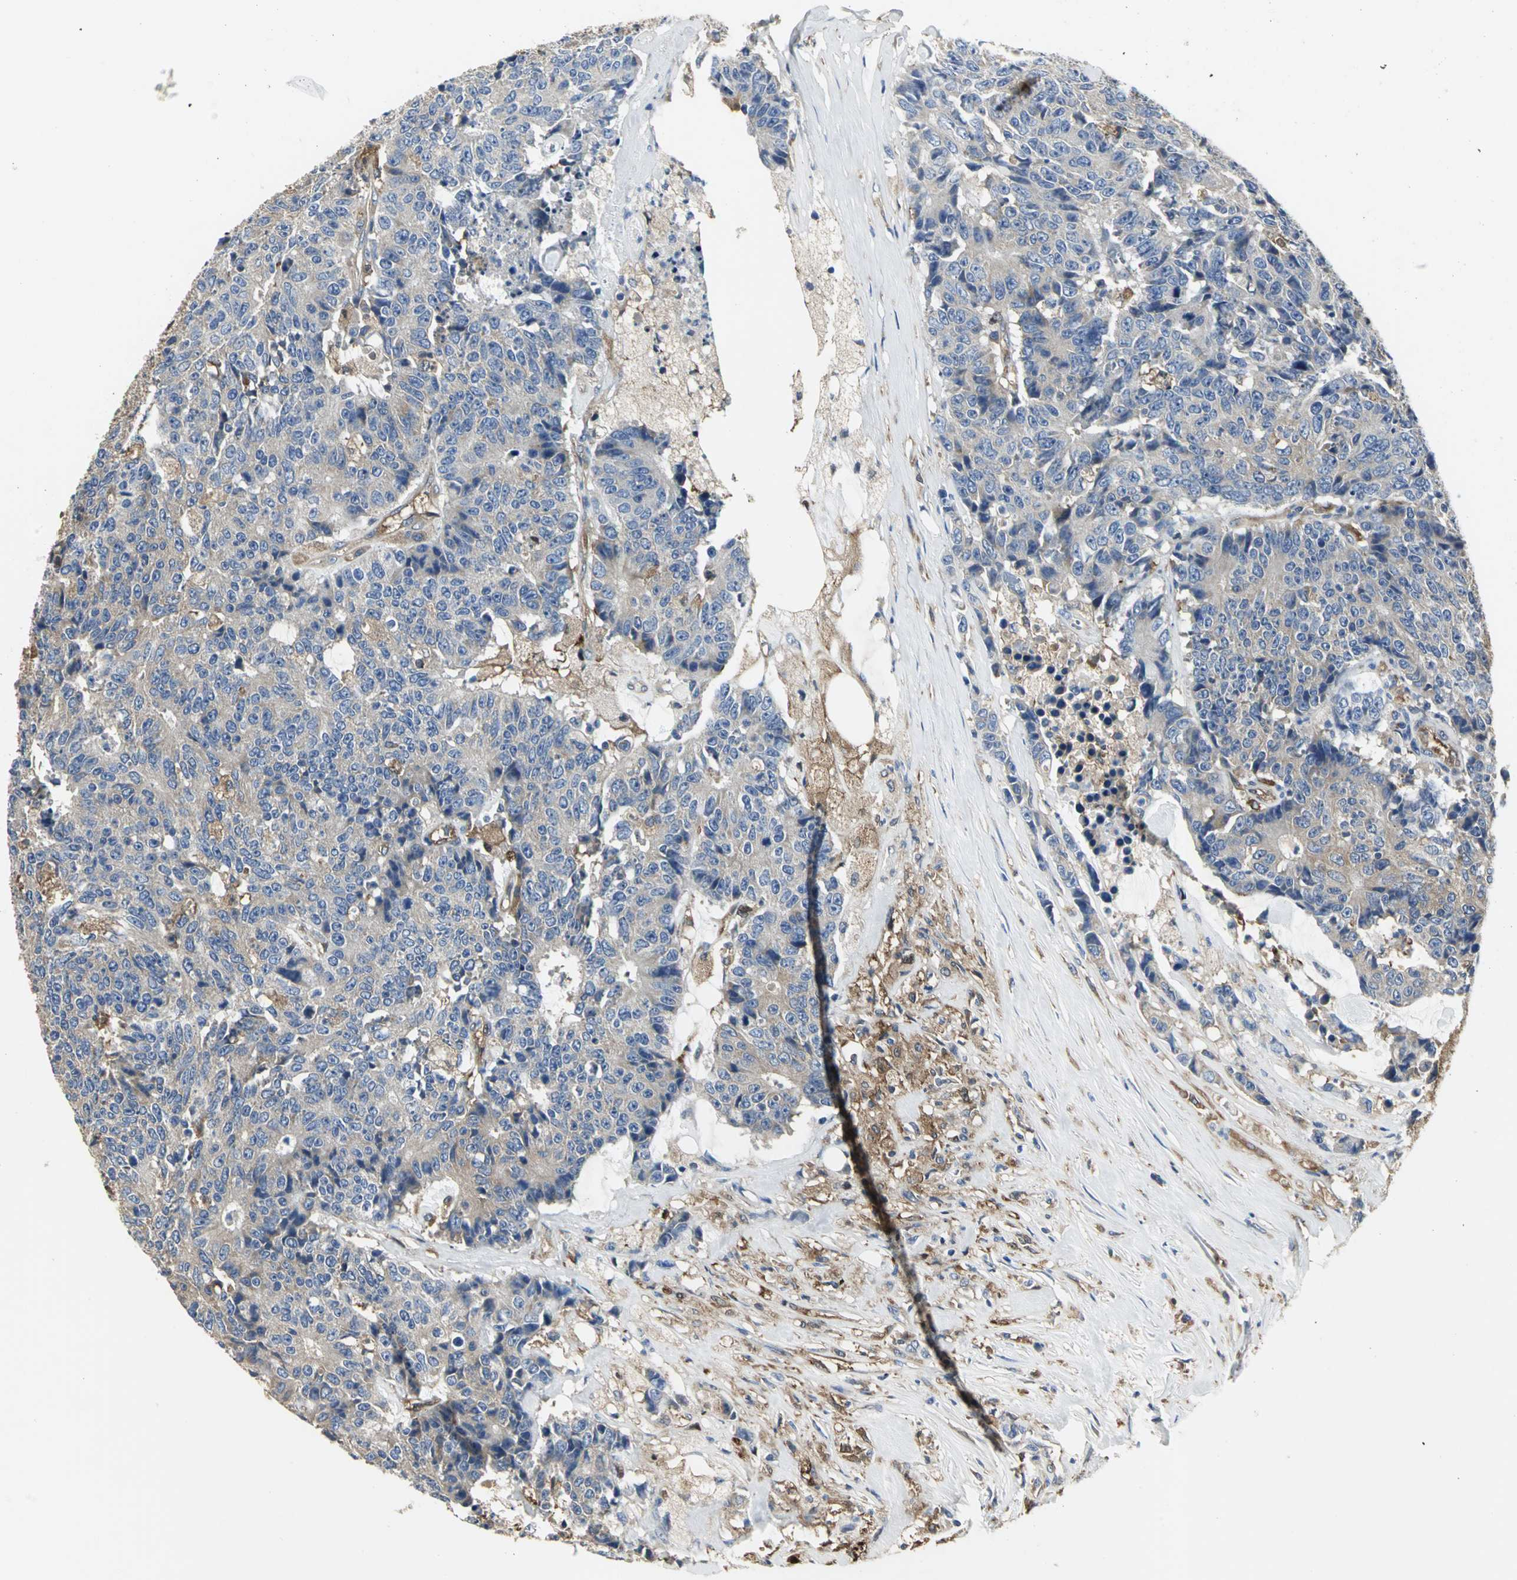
{"staining": {"intensity": "moderate", "quantity": "25%-75%", "location": "cytoplasmic/membranous"}, "tissue": "colorectal cancer", "cell_type": "Tumor cells", "image_type": "cancer", "snomed": [{"axis": "morphology", "description": "Adenocarcinoma, NOS"}, {"axis": "topography", "description": "Colon"}], "caption": "Colorectal adenocarcinoma stained with DAB (3,3'-diaminobenzidine) IHC exhibits medium levels of moderate cytoplasmic/membranous expression in approximately 25%-75% of tumor cells. (Brightfield microscopy of DAB IHC at high magnification).", "gene": "CHRNB1", "patient": {"sex": "female", "age": 86}}